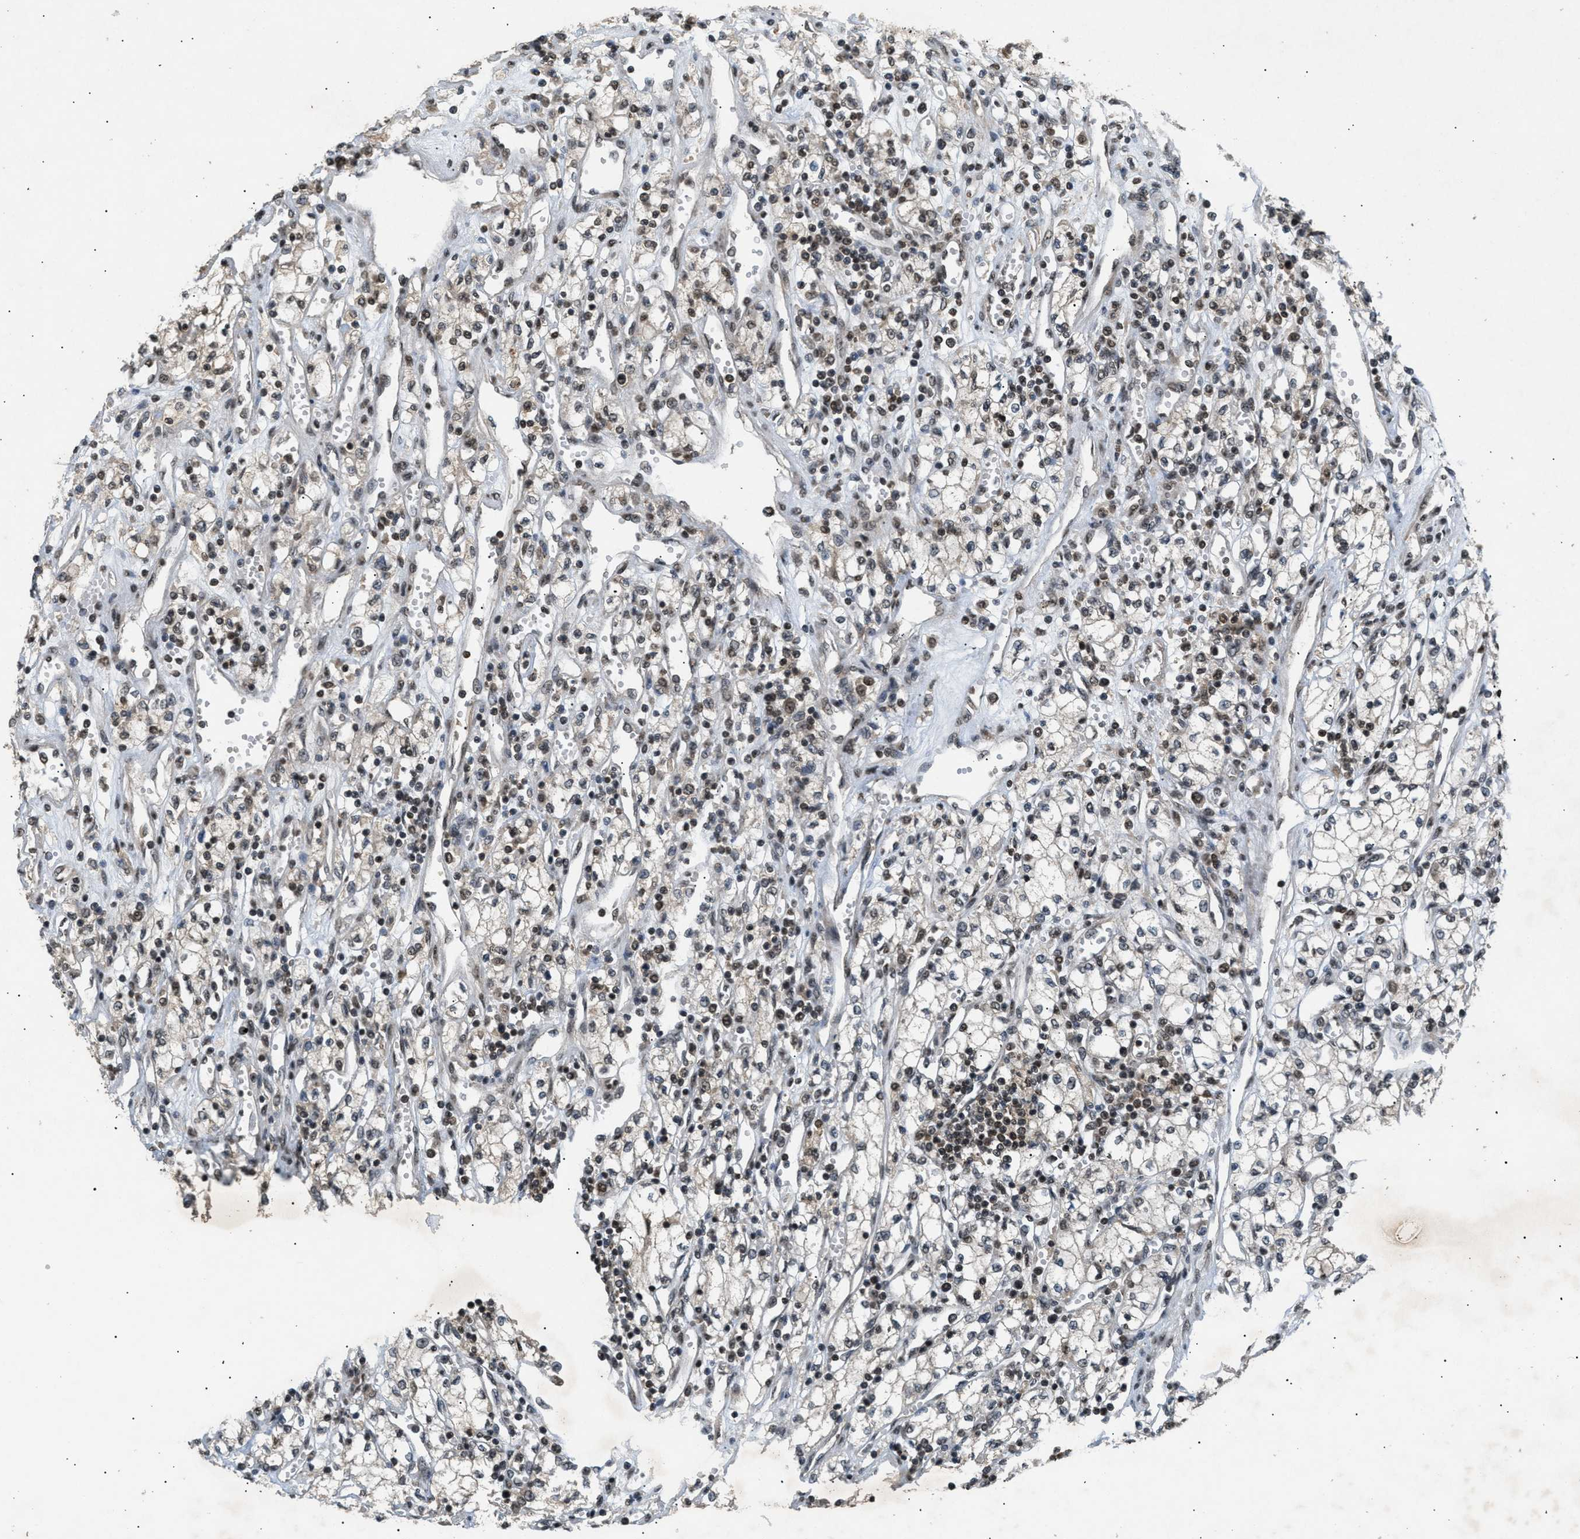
{"staining": {"intensity": "moderate", "quantity": "25%-75%", "location": "nuclear"}, "tissue": "renal cancer", "cell_type": "Tumor cells", "image_type": "cancer", "snomed": [{"axis": "morphology", "description": "Adenocarcinoma, NOS"}, {"axis": "topography", "description": "Kidney"}], "caption": "Tumor cells show moderate nuclear positivity in approximately 25%-75% of cells in renal cancer.", "gene": "RBM5", "patient": {"sex": "male", "age": 59}}